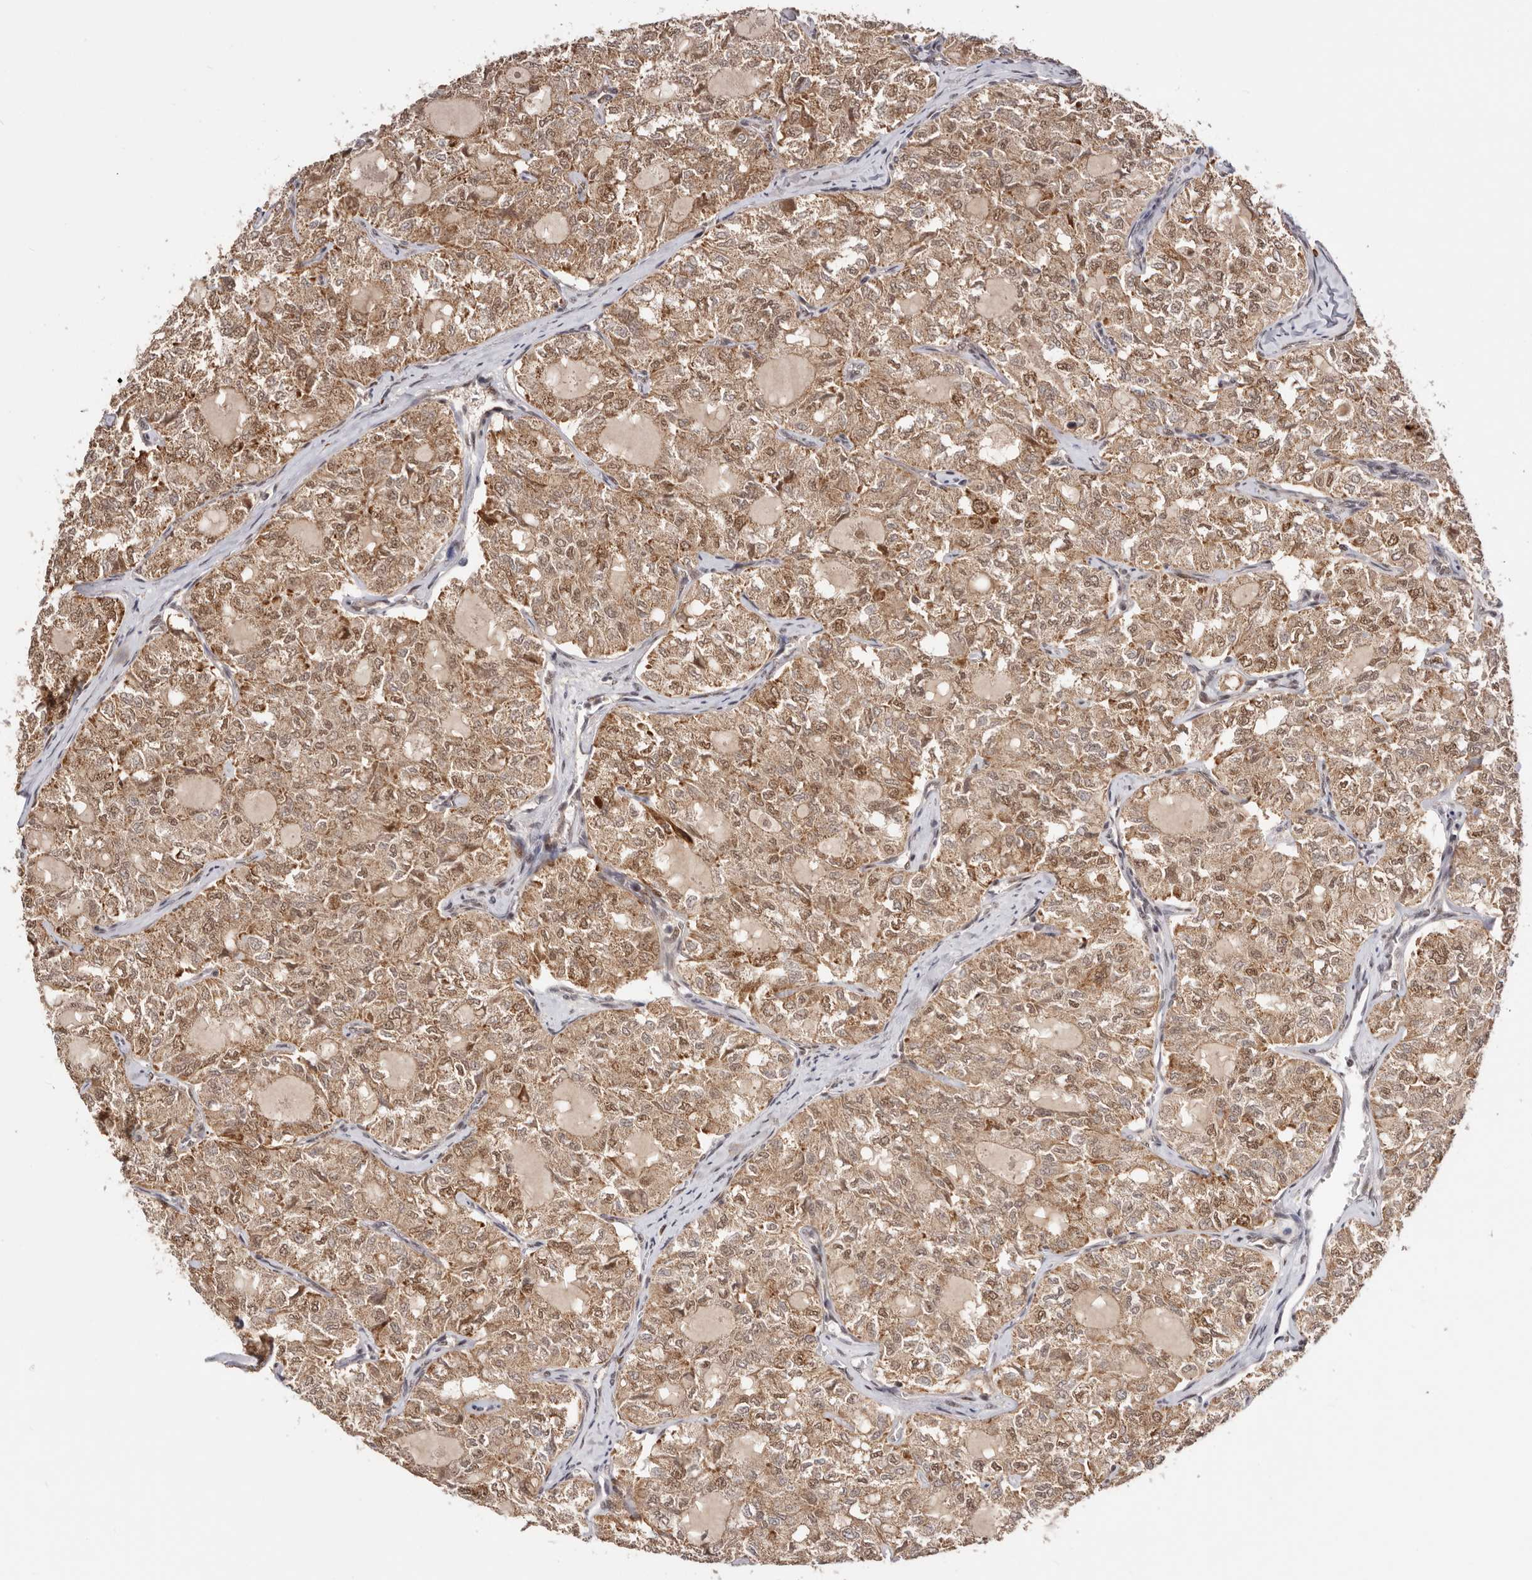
{"staining": {"intensity": "moderate", "quantity": ">75%", "location": "cytoplasmic/membranous,nuclear"}, "tissue": "thyroid cancer", "cell_type": "Tumor cells", "image_type": "cancer", "snomed": [{"axis": "morphology", "description": "Follicular adenoma carcinoma, NOS"}, {"axis": "topography", "description": "Thyroid gland"}], "caption": "Protein staining by immunohistochemistry demonstrates moderate cytoplasmic/membranous and nuclear expression in about >75% of tumor cells in thyroid cancer. Nuclei are stained in blue.", "gene": "SEC14L1", "patient": {"sex": "male", "age": 75}}